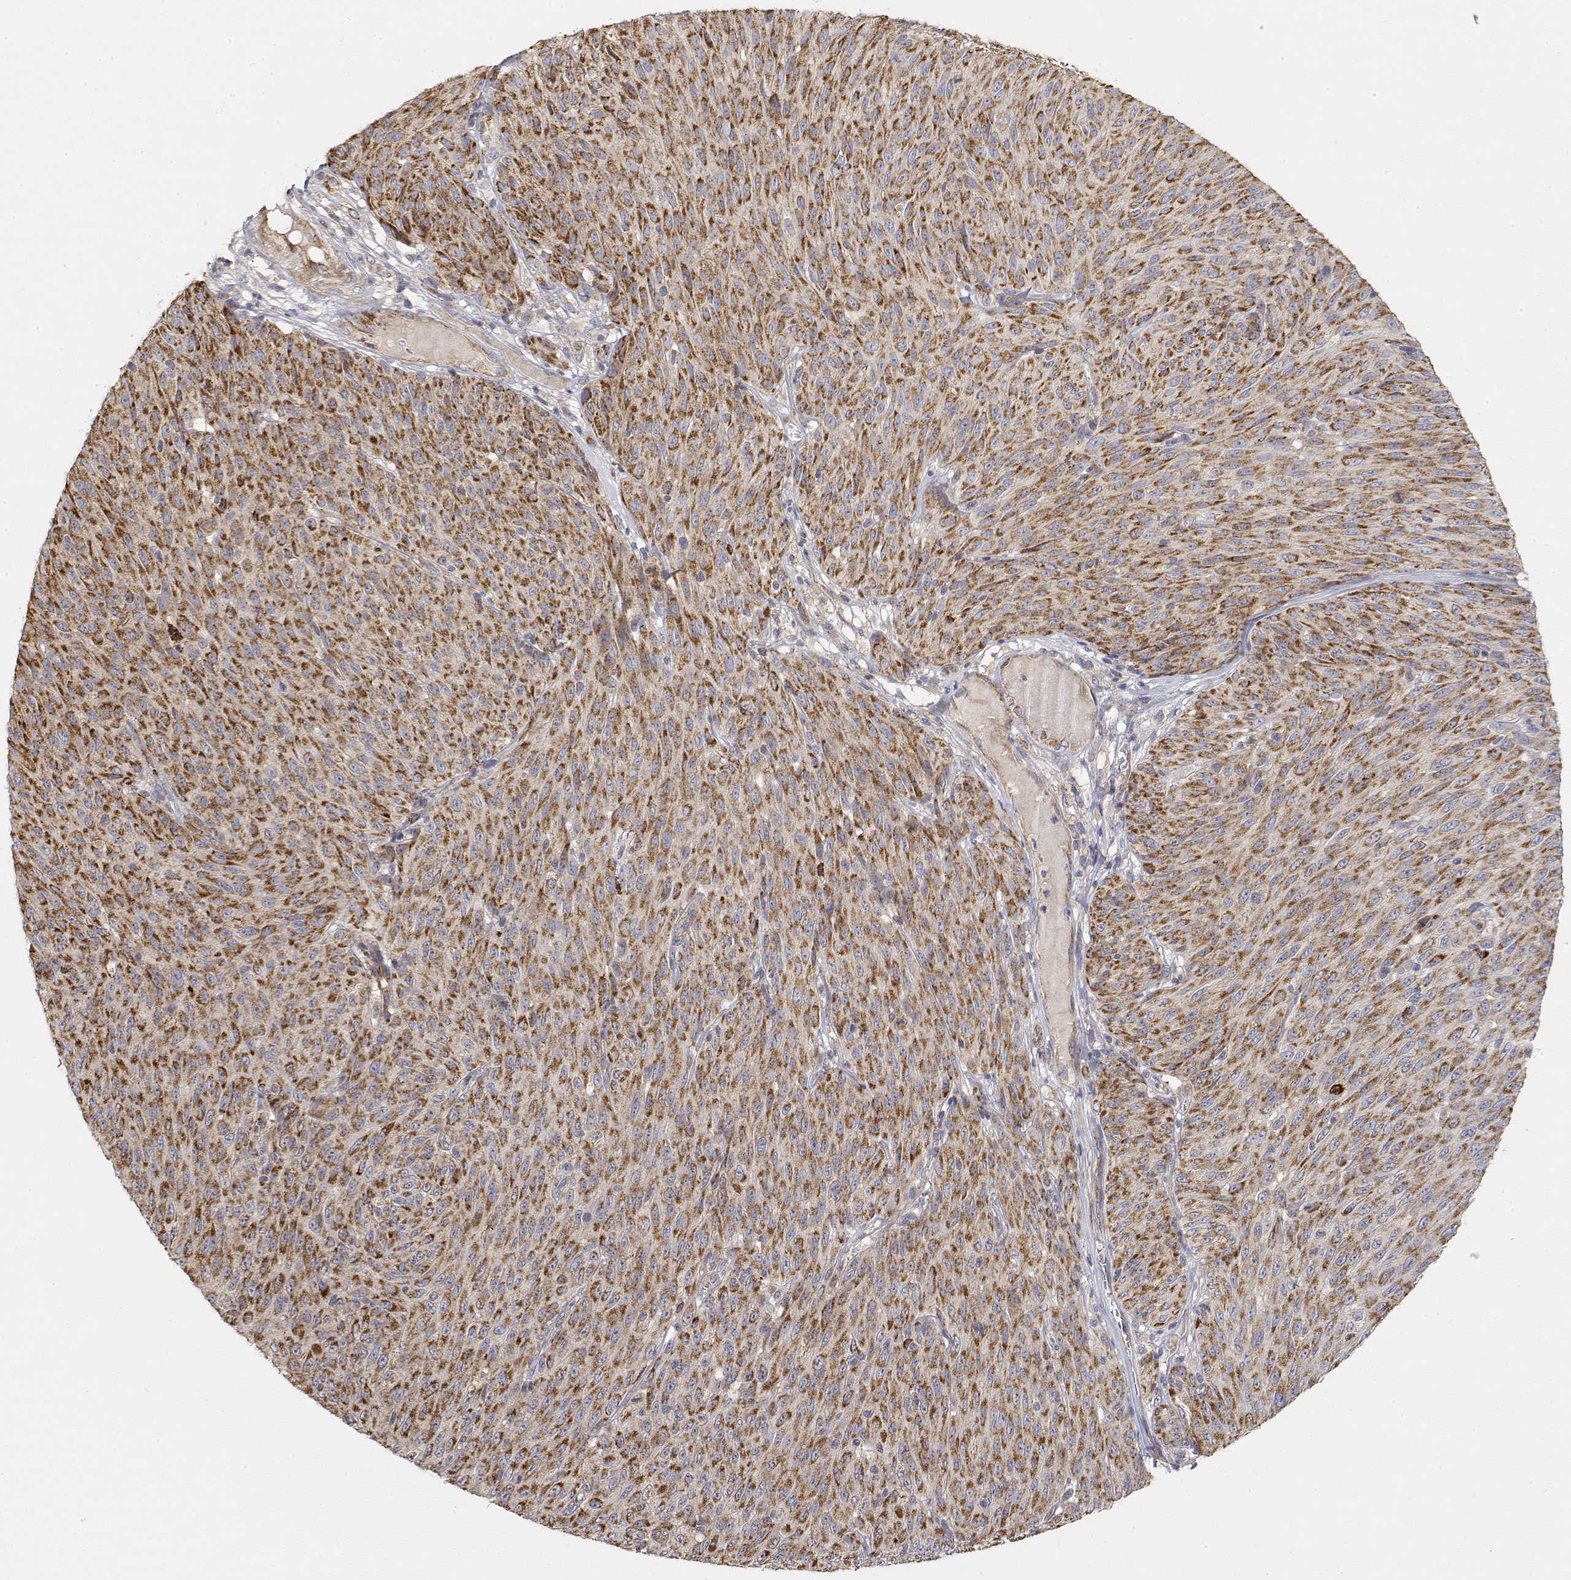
{"staining": {"intensity": "moderate", "quantity": ">75%", "location": "cytoplasmic/membranous"}, "tissue": "melanoma", "cell_type": "Tumor cells", "image_type": "cancer", "snomed": [{"axis": "morphology", "description": "Malignant melanoma, NOS"}, {"axis": "topography", "description": "Skin"}], "caption": "A micrograph of human melanoma stained for a protein demonstrates moderate cytoplasmic/membranous brown staining in tumor cells.", "gene": "LONRF3", "patient": {"sex": "male", "age": 85}}